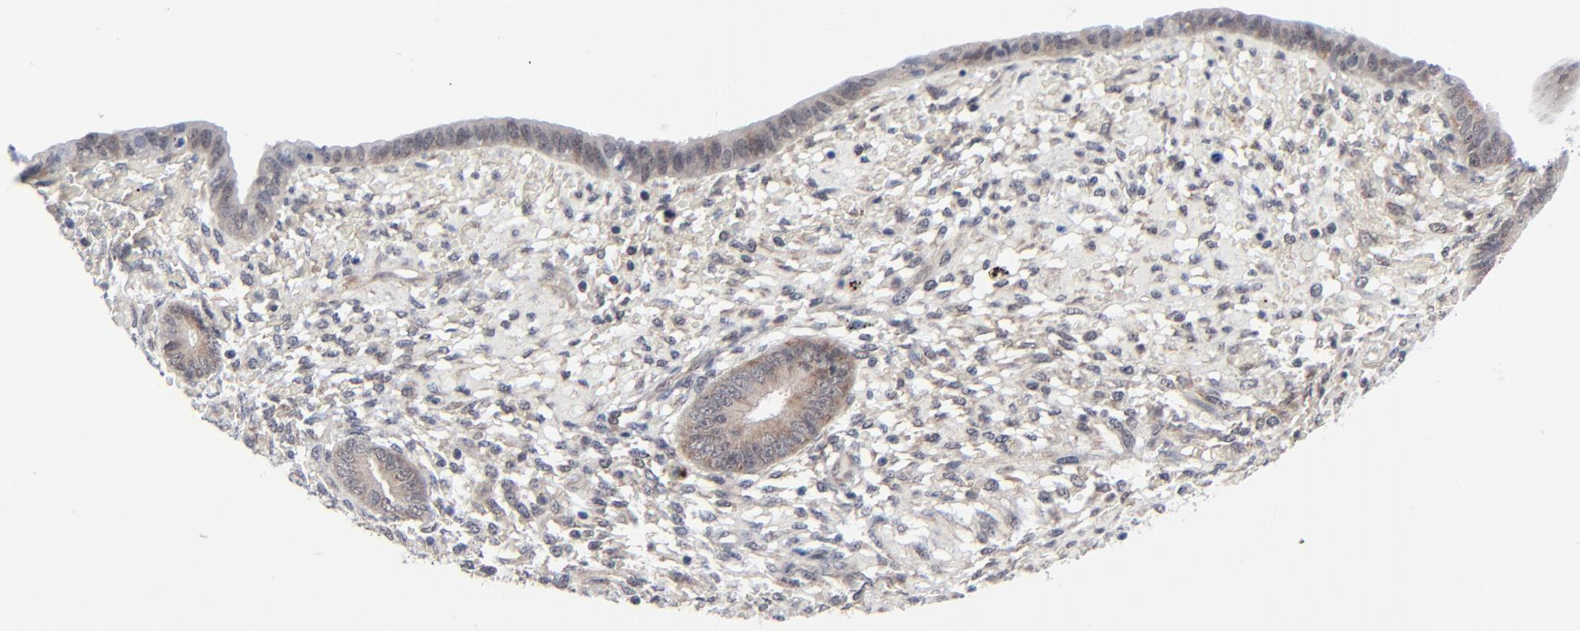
{"staining": {"intensity": "negative", "quantity": "none", "location": "none"}, "tissue": "endometrium", "cell_type": "Cells in endometrial stroma", "image_type": "normal", "snomed": [{"axis": "morphology", "description": "Normal tissue, NOS"}, {"axis": "topography", "description": "Endometrium"}], "caption": "IHC histopathology image of normal human endometrium stained for a protein (brown), which displays no positivity in cells in endometrial stroma. Nuclei are stained in blue.", "gene": "RPS6KB1", "patient": {"sex": "female", "age": 42}}